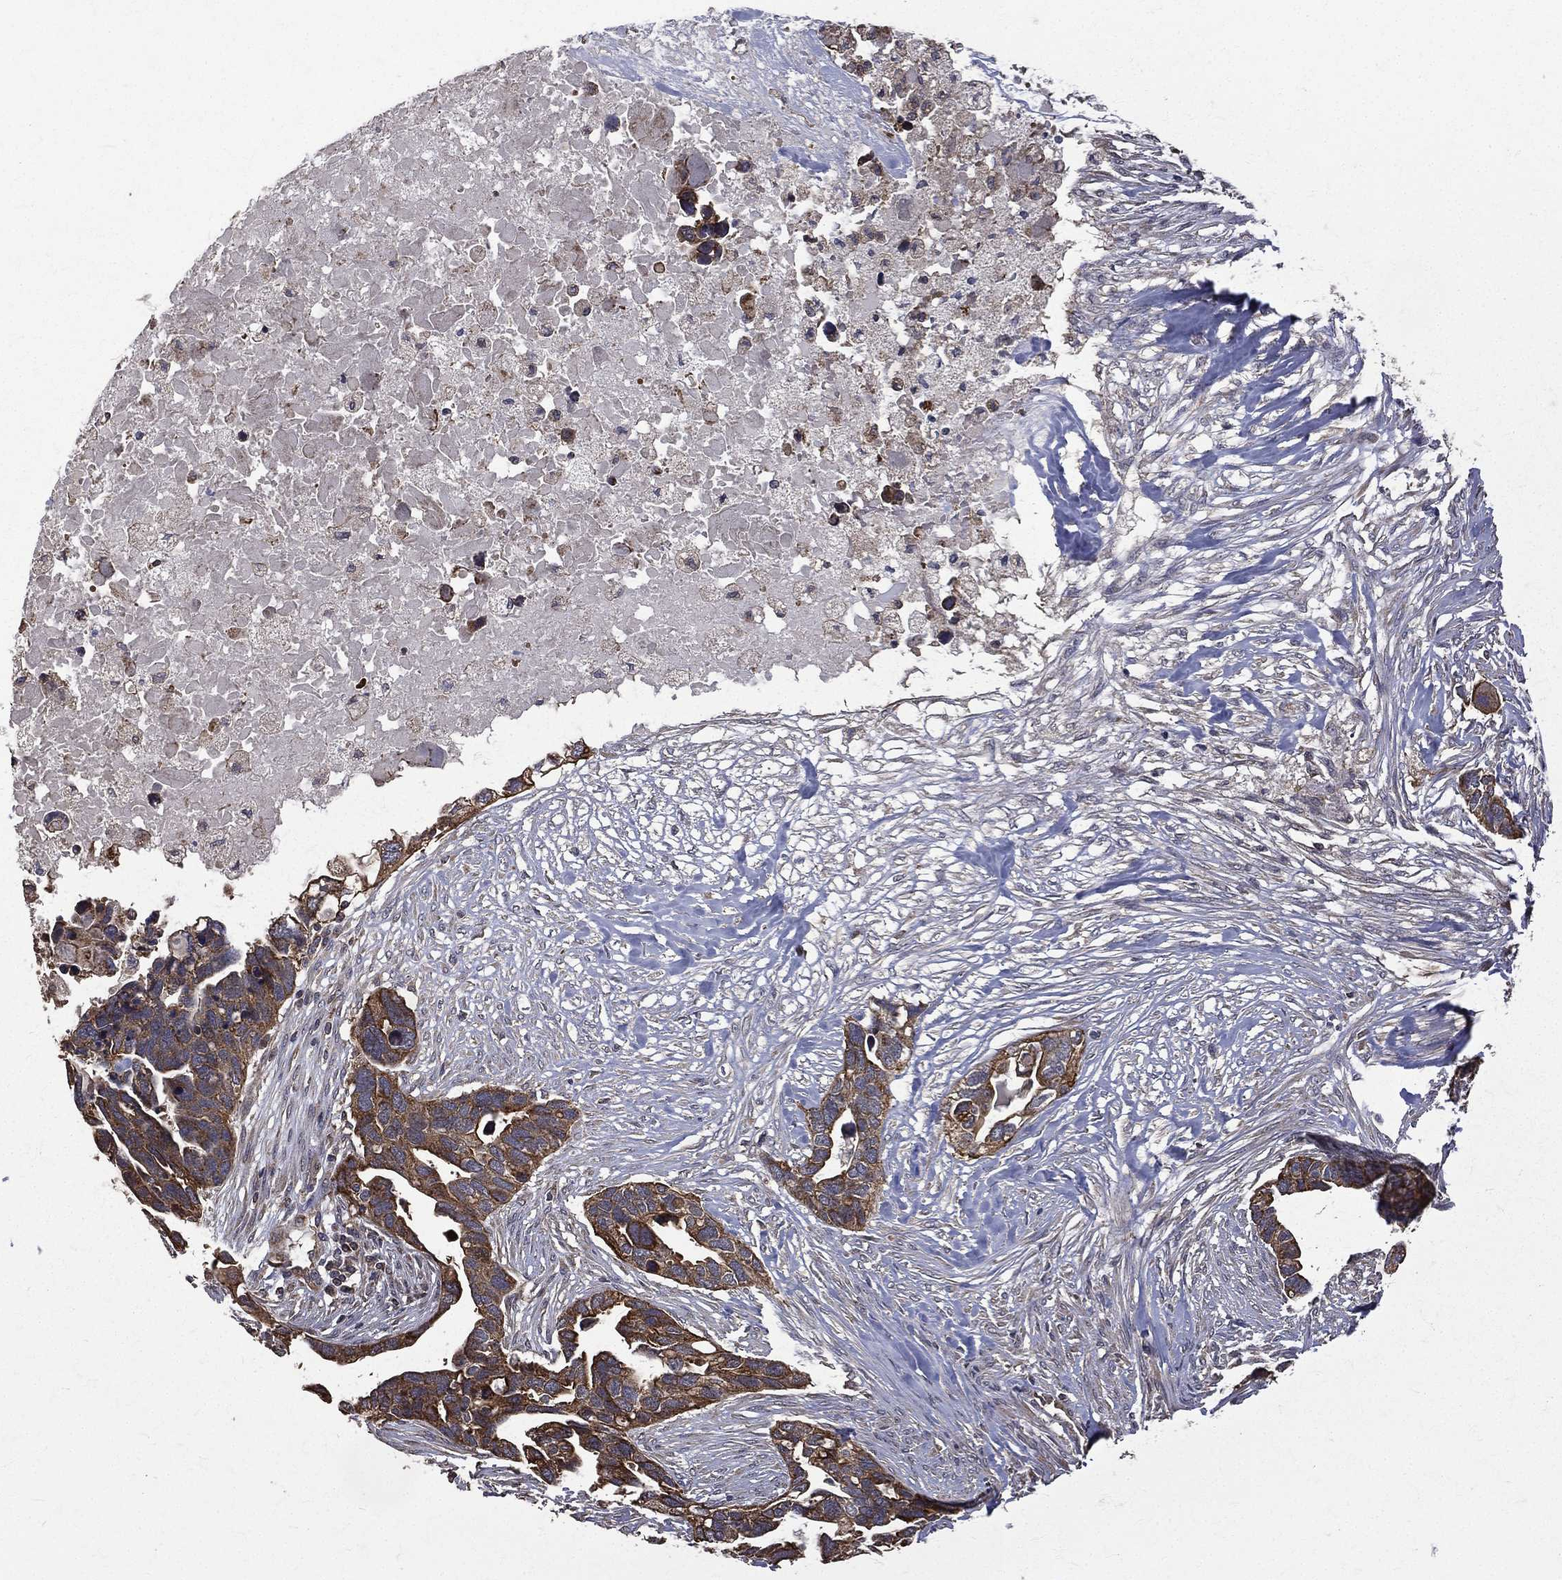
{"staining": {"intensity": "moderate", "quantity": ">75%", "location": "cytoplasmic/membranous"}, "tissue": "ovarian cancer", "cell_type": "Tumor cells", "image_type": "cancer", "snomed": [{"axis": "morphology", "description": "Cystadenocarcinoma, serous, NOS"}, {"axis": "topography", "description": "Ovary"}], "caption": "Protein expression analysis of serous cystadenocarcinoma (ovarian) demonstrates moderate cytoplasmic/membranous staining in approximately >75% of tumor cells.", "gene": "RPGR", "patient": {"sex": "female", "age": 54}}